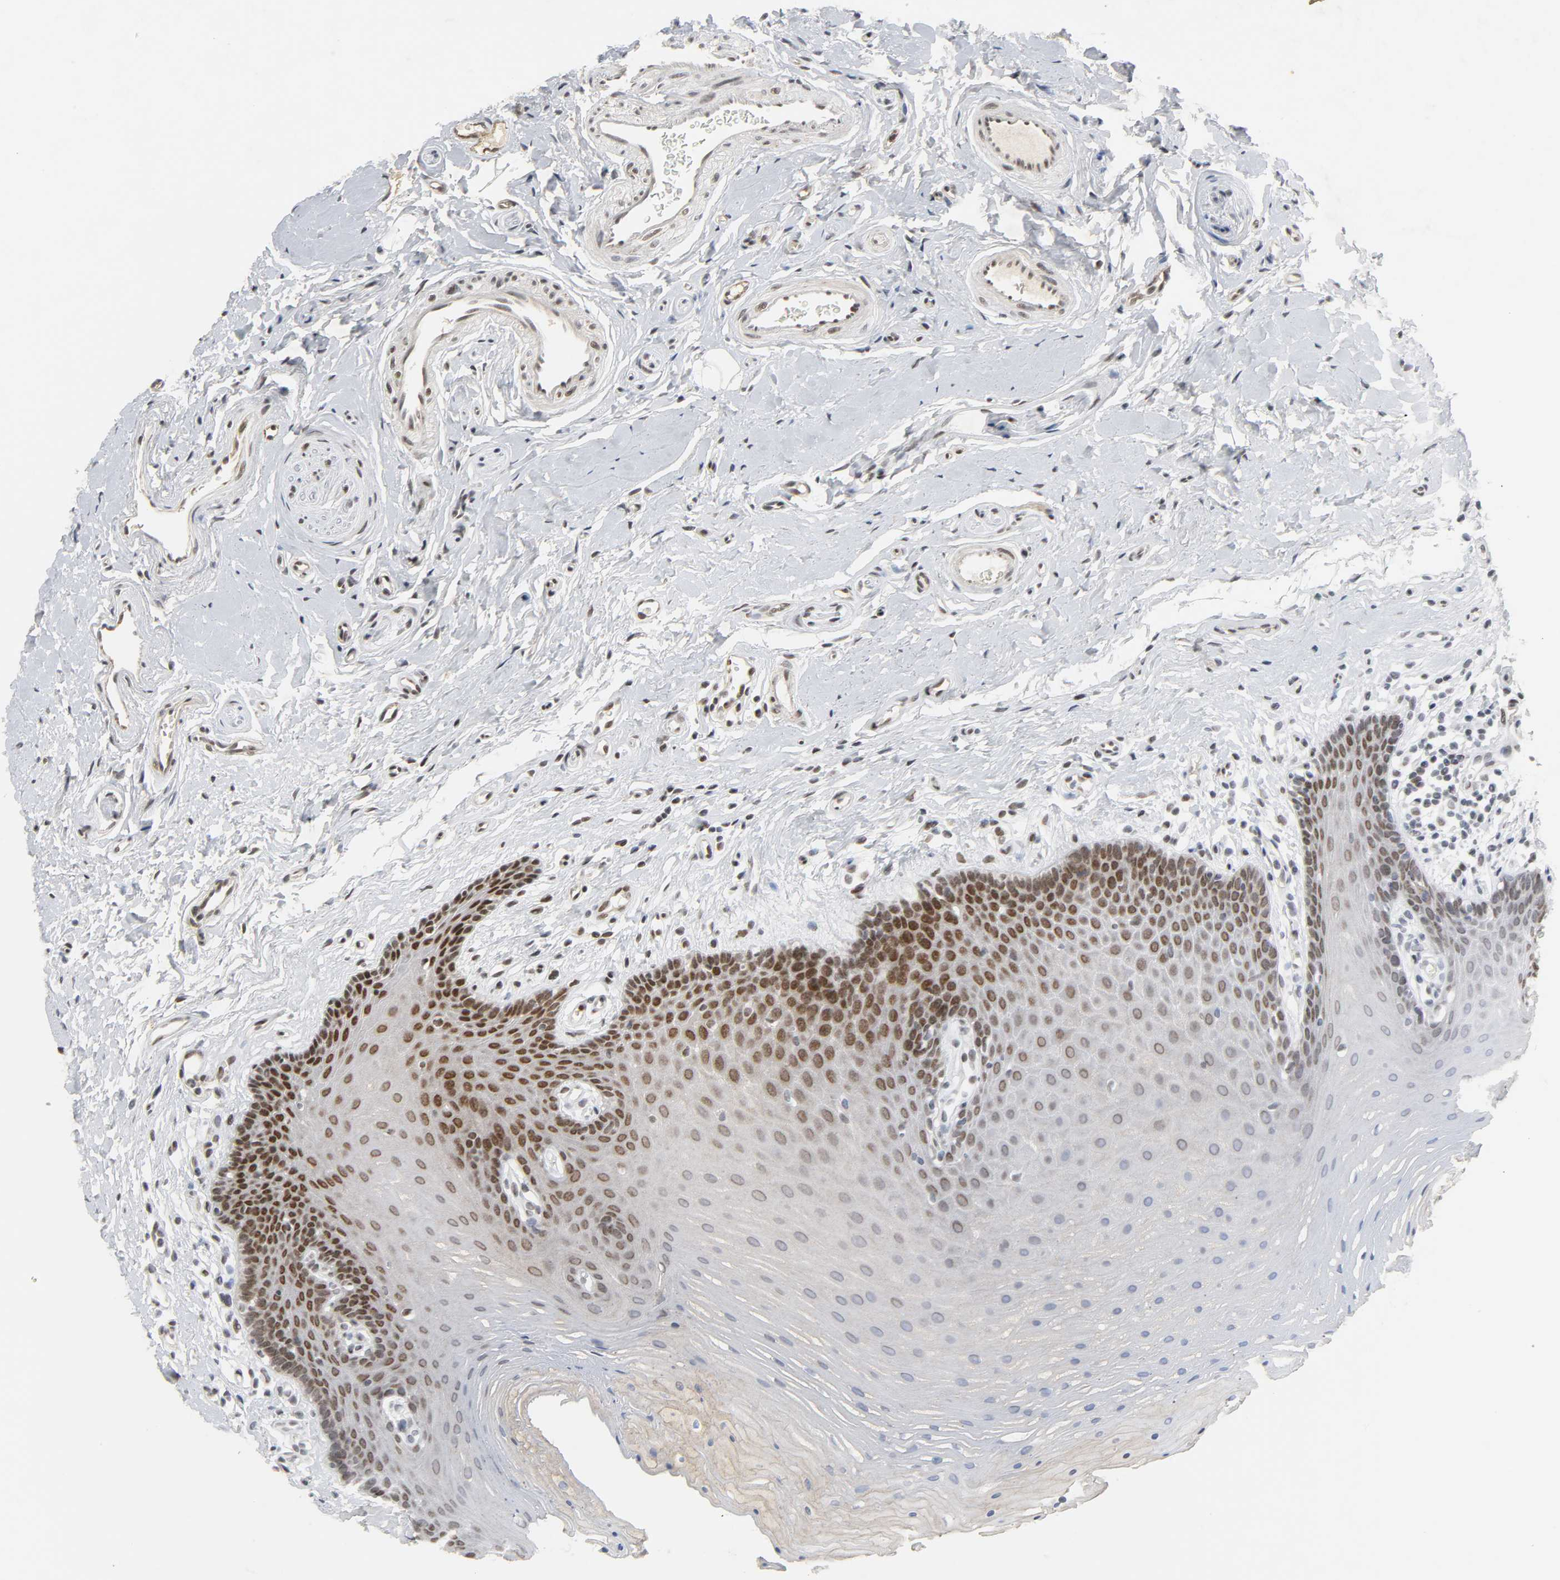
{"staining": {"intensity": "moderate", "quantity": "25%-75%", "location": "nuclear"}, "tissue": "oral mucosa", "cell_type": "Squamous epithelial cells", "image_type": "normal", "snomed": [{"axis": "morphology", "description": "Normal tissue, NOS"}, {"axis": "topography", "description": "Oral tissue"}], "caption": "DAB (3,3'-diaminobenzidine) immunohistochemical staining of unremarkable human oral mucosa displays moderate nuclear protein staining in approximately 25%-75% of squamous epithelial cells. (IHC, brightfield microscopy, high magnification).", "gene": "NCOA6", "patient": {"sex": "male", "age": 62}}